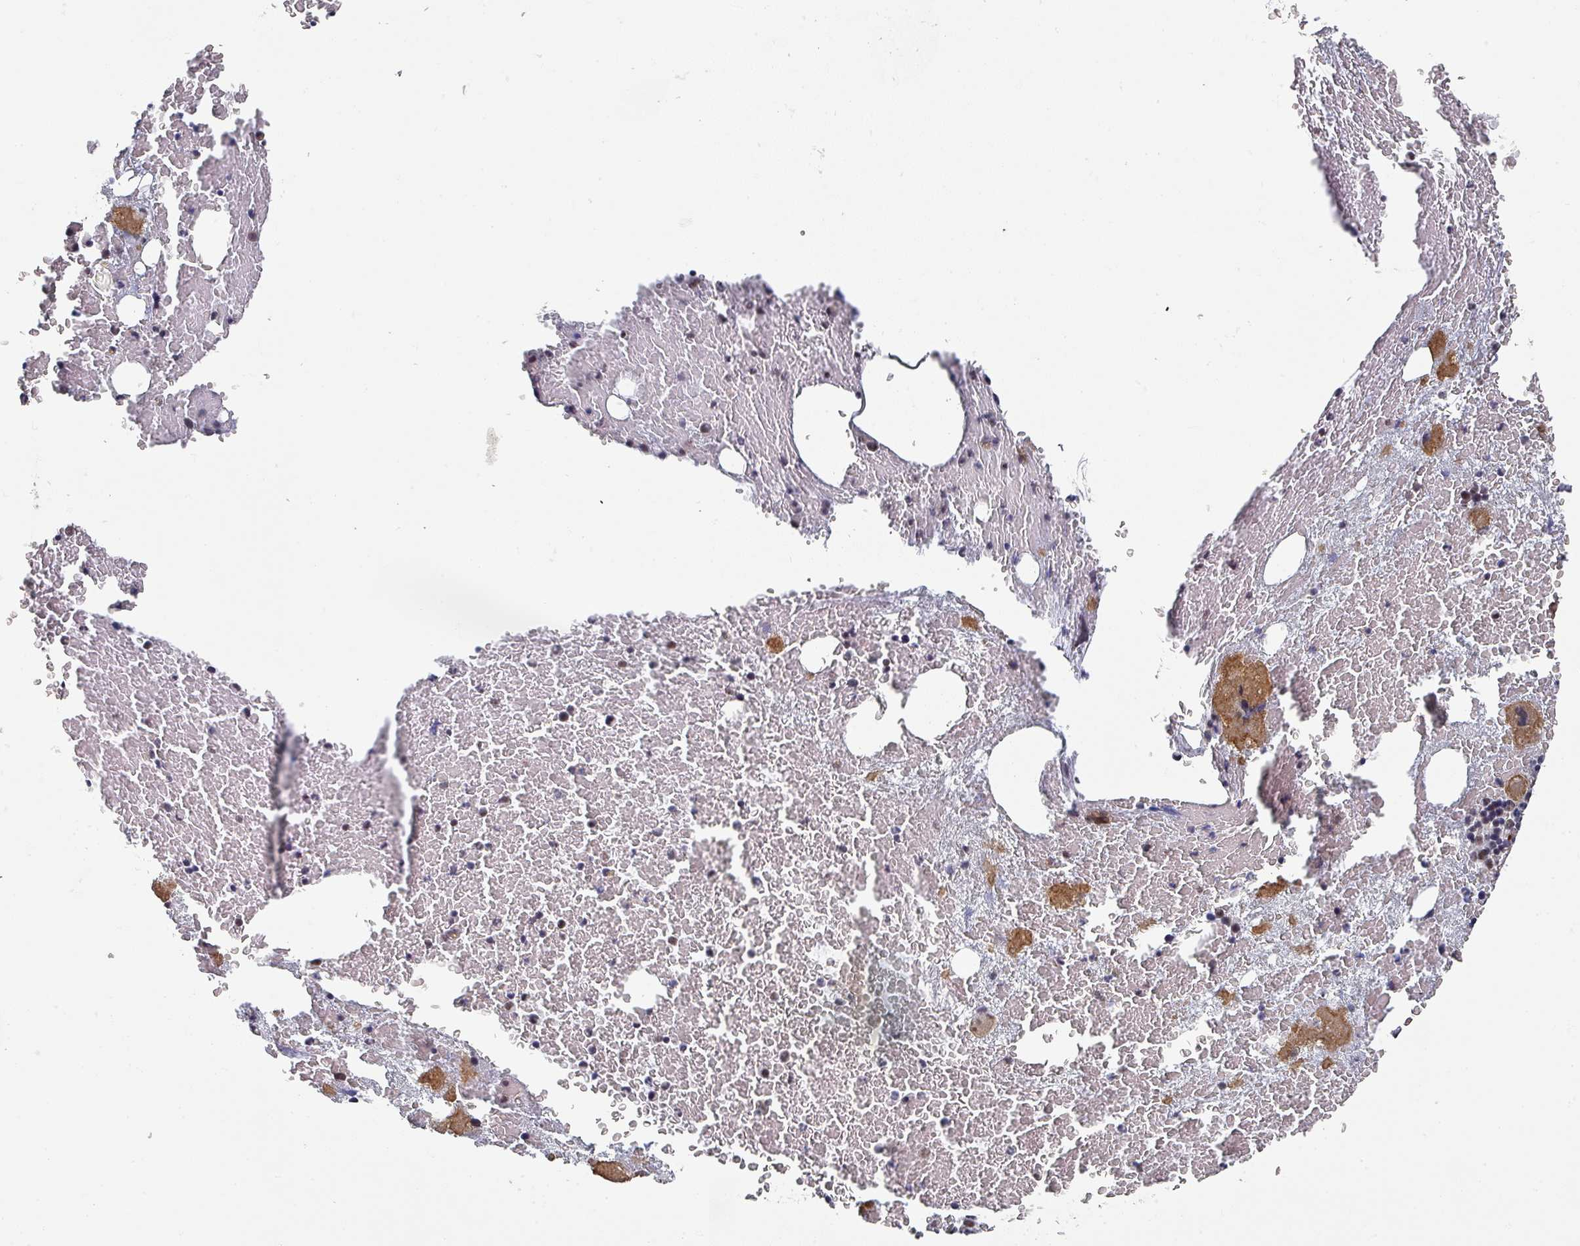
{"staining": {"intensity": "negative", "quantity": "none", "location": "none"}, "tissue": "bone marrow", "cell_type": "Hematopoietic cells", "image_type": "normal", "snomed": [{"axis": "morphology", "description": "Normal tissue, NOS"}, {"axis": "topography", "description": "Bone marrow"}], "caption": "This is an immunohistochemistry (IHC) image of normal human bone marrow. There is no staining in hematopoietic cells.", "gene": "ZNF654", "patient": {"sex": "male", "age": 89}}